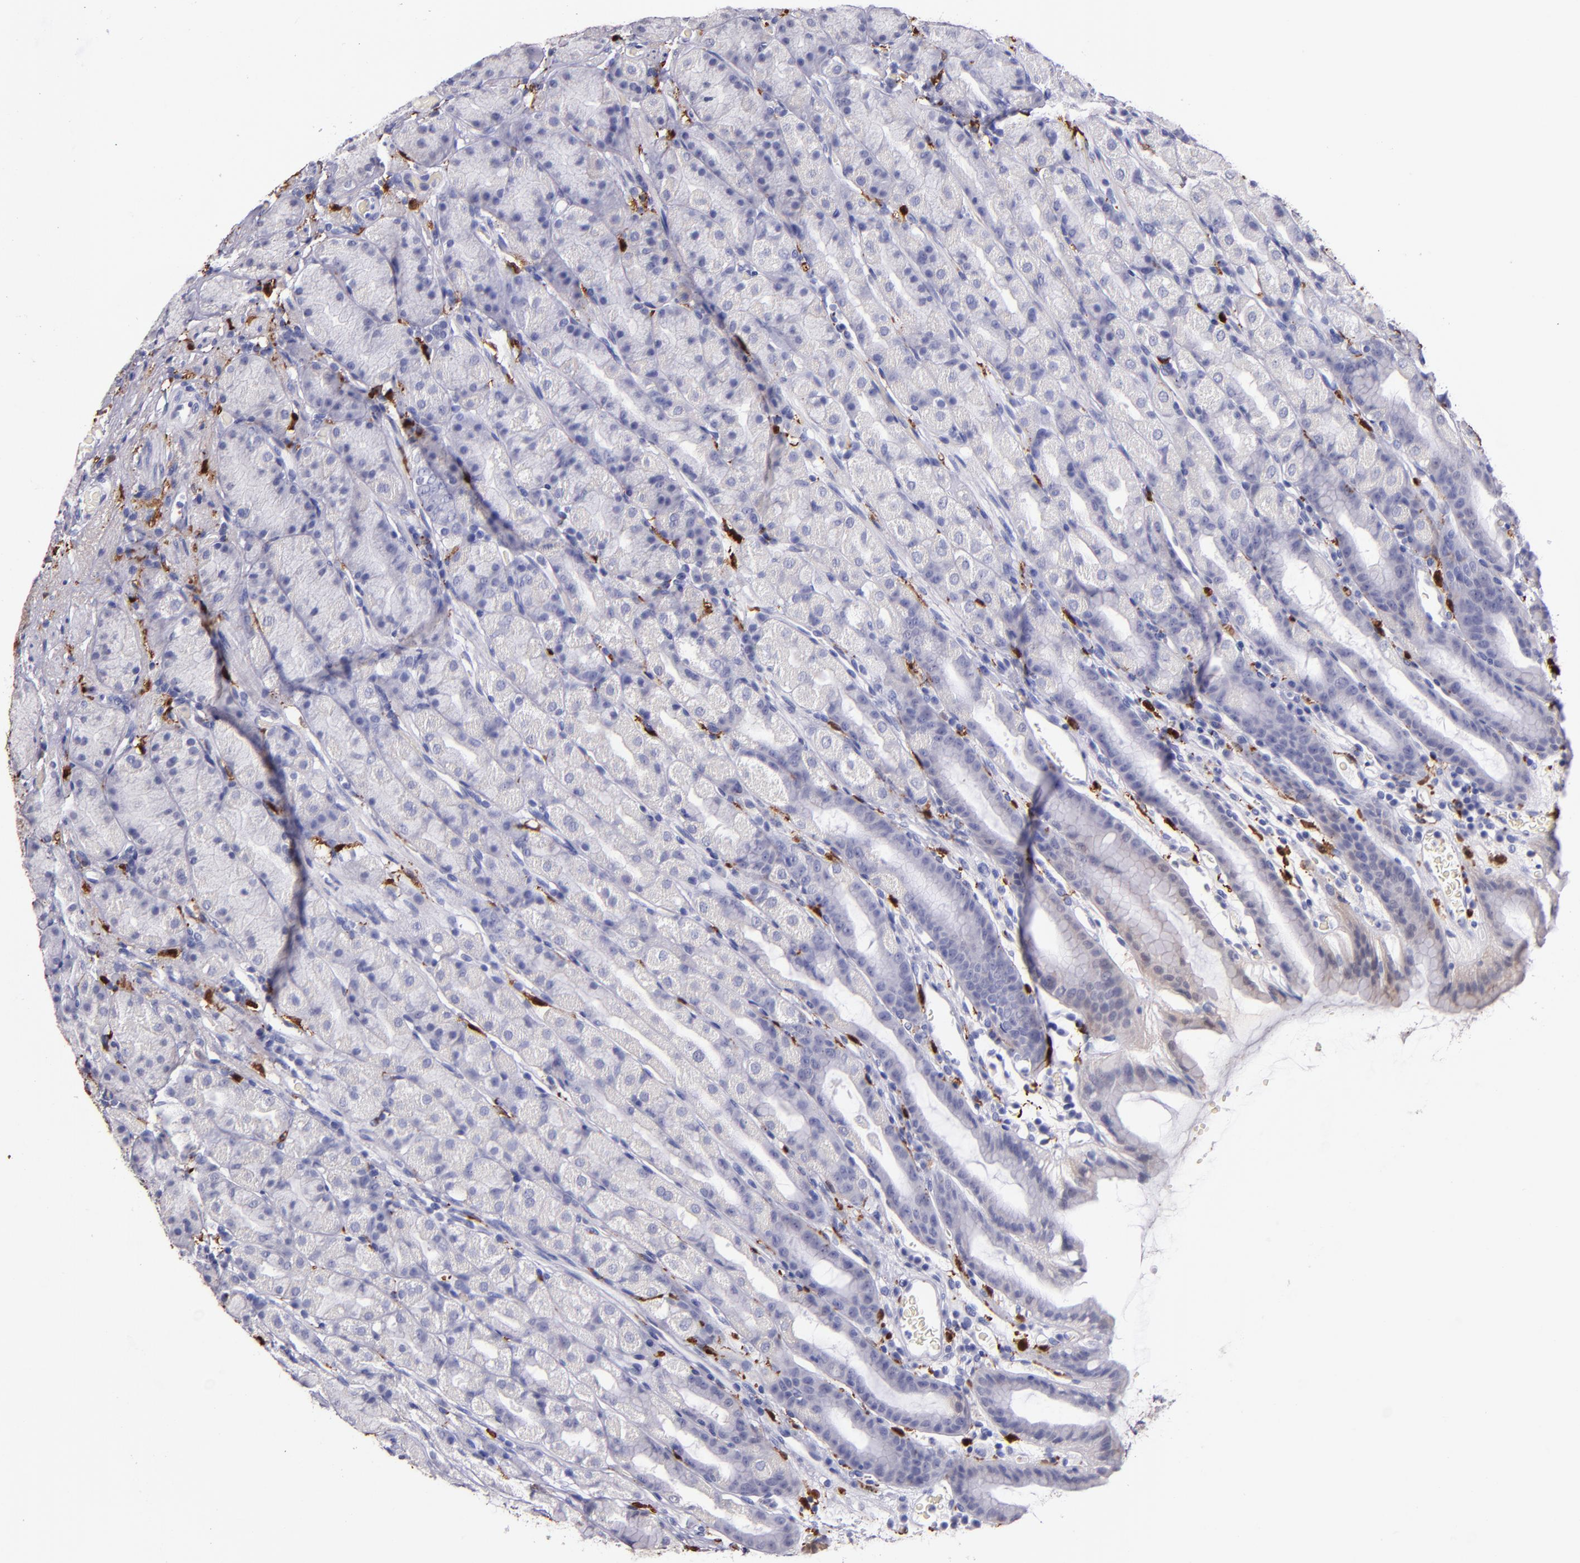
{"staining": {"intensity": "weak", "quantity": "<25%", "location": "cytoplasmic/membranous,nuclear"}, "tissue": "stomach", "cell_type": "Glandular cells", "image_type": "normal", "snomed": [{"axis": "morphology", "description": "Normal tissue, NOS"}, {"axis": "topography", "description": "Stomach, upper"}], "caption": "DAB (3,3'-diaminobenzidine) immunohistochemical staining of normal human stomach demonstrates no significant positivity in glandular cells.", "gene": "F13A1", "patient": {"sex": "male", "age": 68}}